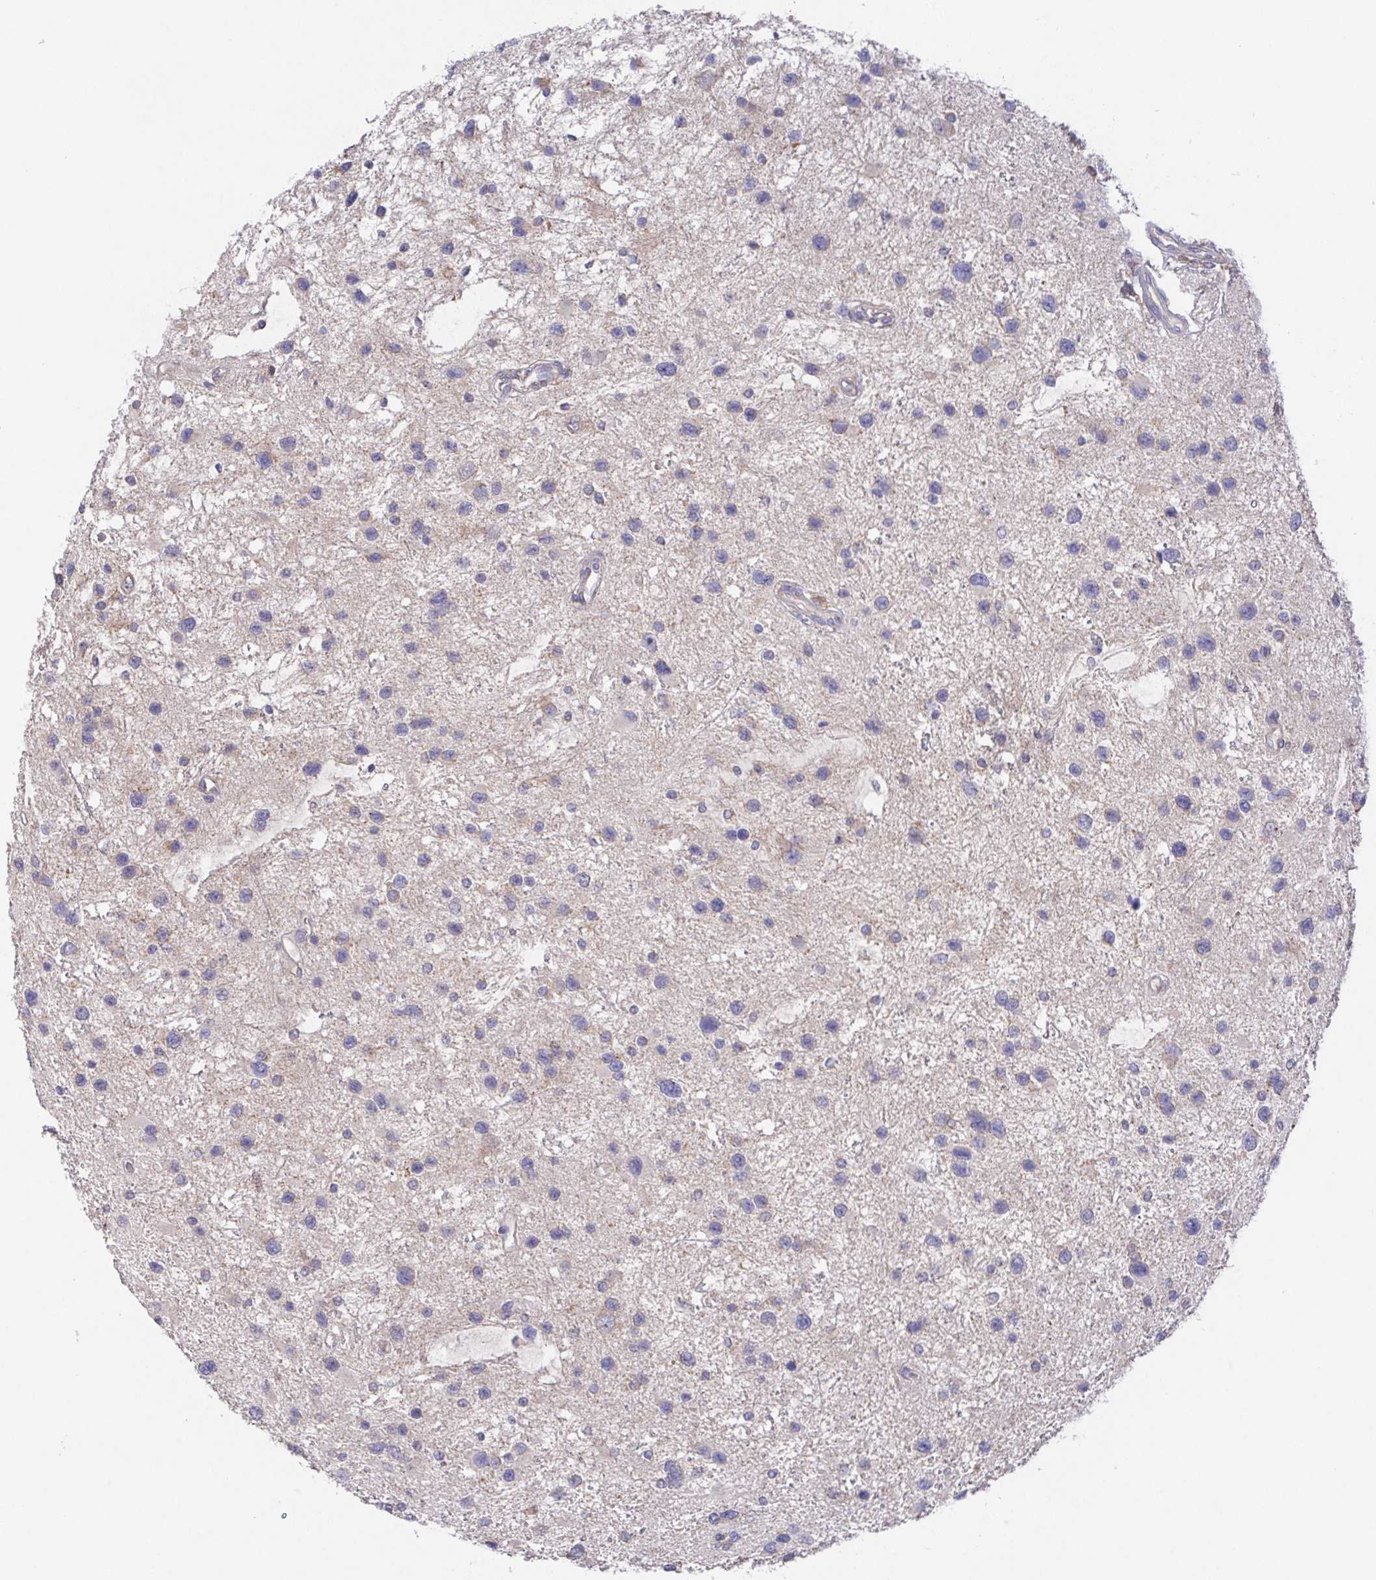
{"staining": {"intensity": "negative", "quantity": "none", "location": "none"}, "tissue": "glioma", "cell_type": "Tumor cells", "image_type": "cancer", "snomed": [{"axis": "morphology", "description": "Glioma, malignant, Low grade"}, {"axis": "topography", "description": "Brain"}], "caption": "Immunohistochemistry (IHC) image of glioma stained for a protein (brown), which demonstrates no staining in tumor cells.", "gene": "FAM241A", "patient": {"sex": "female", "age": 32}}